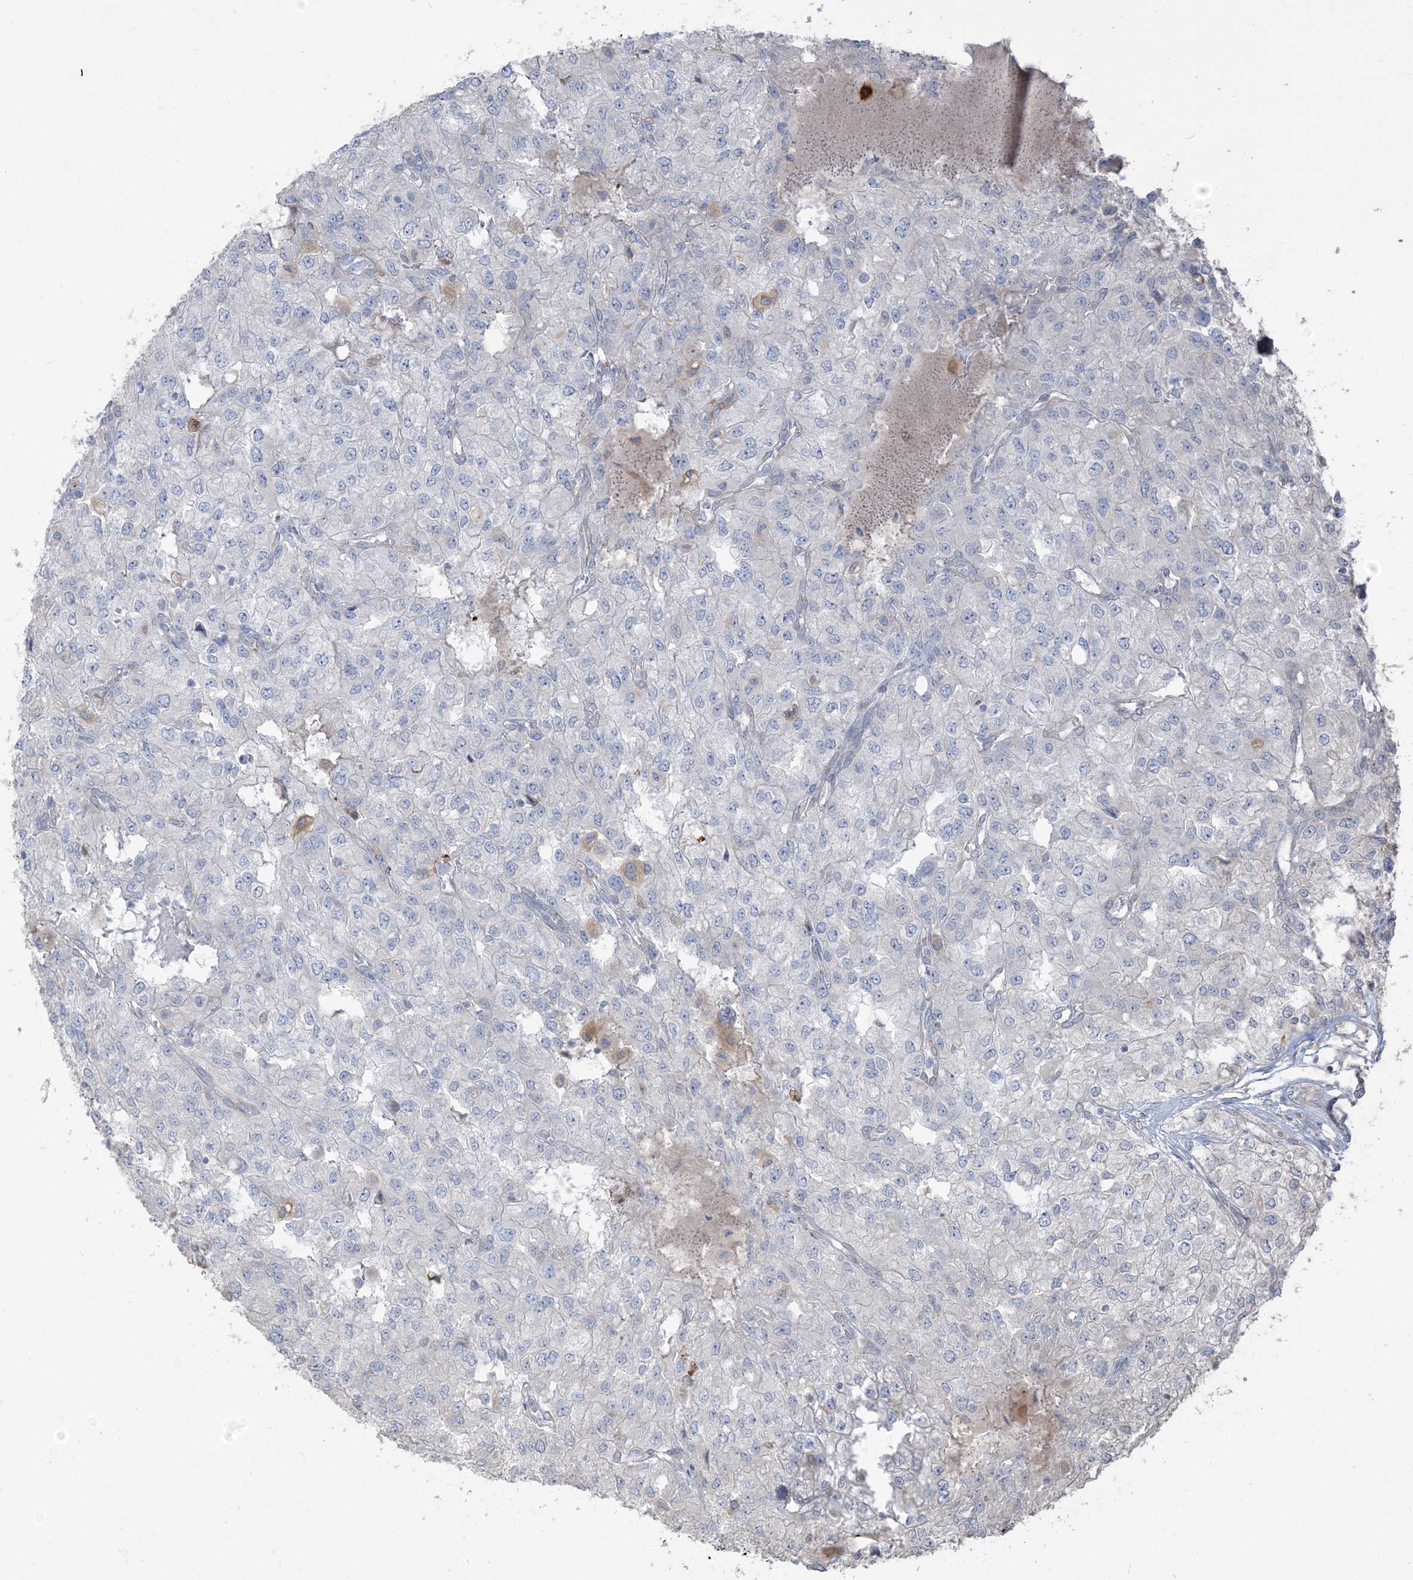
{"staining": {"intensity": "negative", "quantity": "none", "location": "none"}, "tissue": "renal cancer", "cell_type": "Tumor cells", "image_type": "cancer", "snomed": [{"axis": "morphology", "description": "Adenocarcinoma, NOS"}, {"axis": "topography", "description": "Kidney"}], "caption": "Immunohistochemistry photomicrograph of neoplastic tissue: human renal adenocarcinoma stained with DAB (3,3'-diaminobenzidine) demonstrates no significant protein positivity in tumor cells.", "gene": "RNF175", "patient": {"sex": "female", "age": 54}}